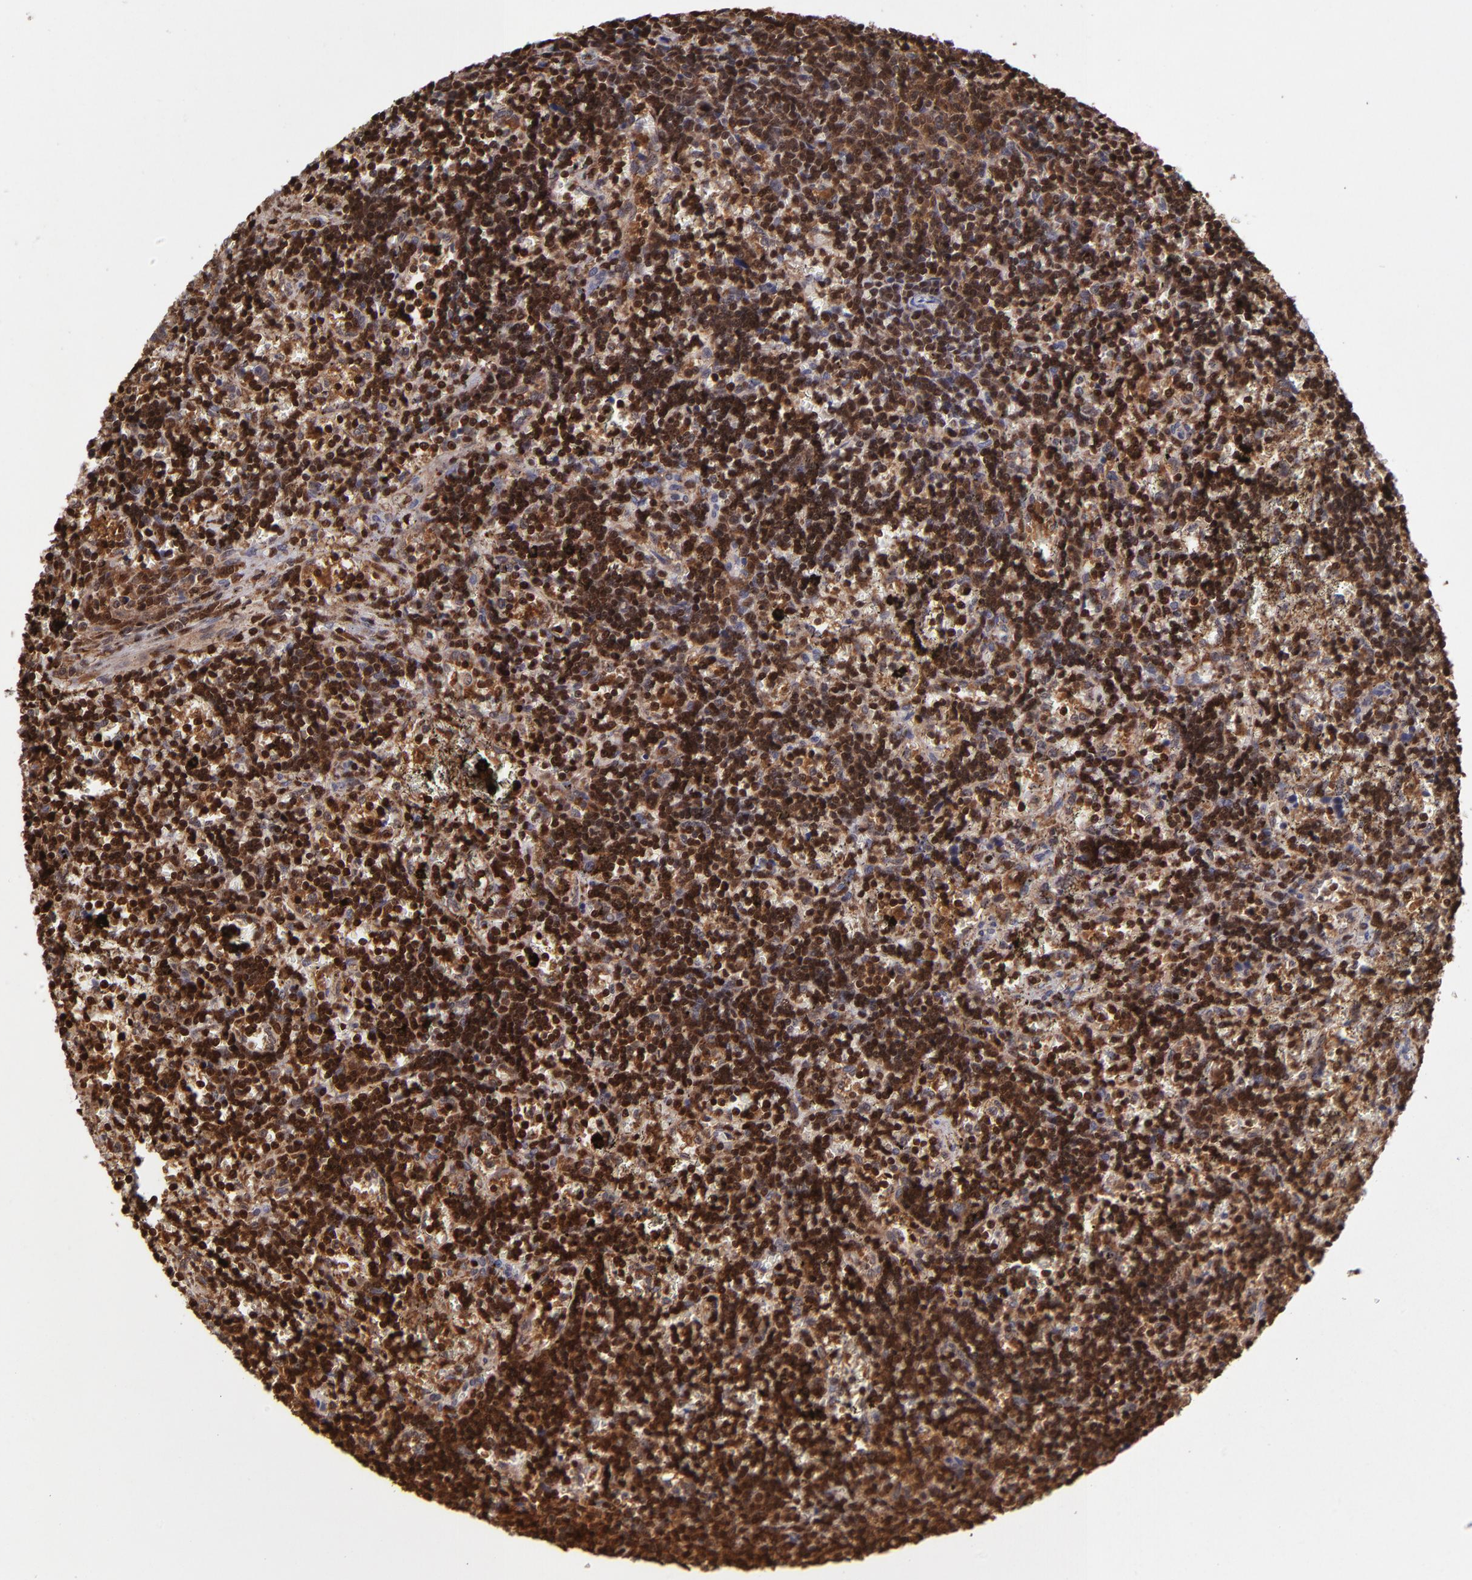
{"staining": {"intensity": "strong", "quantity": ">75%", "location": "cytoplasmic/membranous,nuclear"}, "tissue": "lymphoma", "cell_type": "Tumor cells", "image_type": "cancer", "snomed": [{"axis": "morphology", "description": "Malignant lymphoma, non-Hodgkin's type, Low grade"}, {"axis": "topography", "description": "Spleen"}], "caption": "Approximately >75% of tumor cells in malignant lymphoma, non-Hodgkin's type (low-grade) exhibit strong cytoplasmic/membranous and nuclear protein expression as visualized by brown immunohistochemical staining.", "gene": "GRB2", "patient": {"sex": "male", "age": 60}}